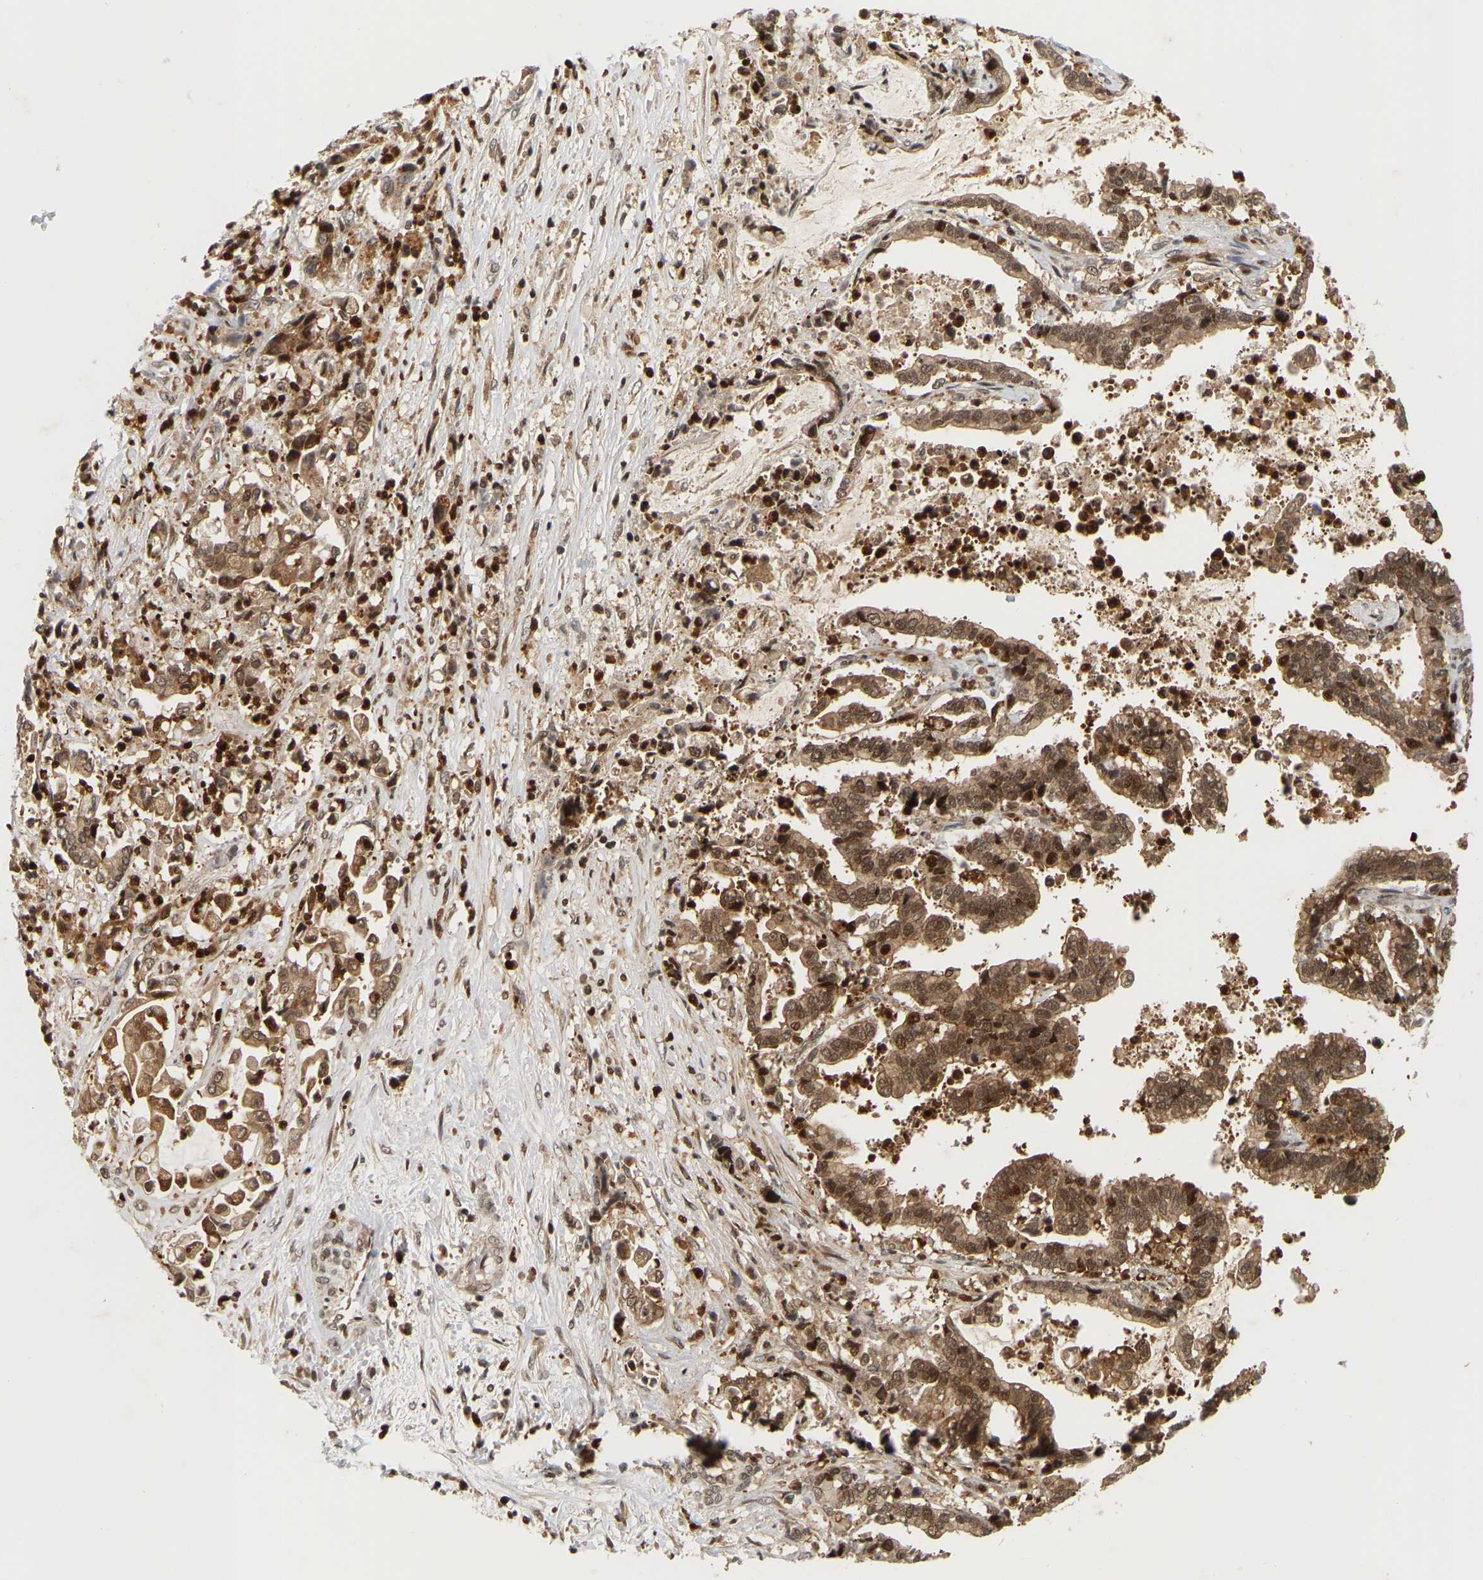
{"staining": {"intensity": "moderate", "quantity": ">75%", "location": "cytoplasmic/membranous"}, "tissue": "liver cancer", "cell_type": "Tumor cells", "image_type": "cancer", "snomed": [{"axis": "morphology", "description": "Cholangiocarcinoma"}, {"axis": "topography", "description": "Liver"}], "caption": "Liver cancer tissue exhibits moderate cytoplasmic/membranous expression in about >75% of tumor cells, visualized by immunohistochemistry.", "gene": "NFE2L2", "patient": {"sex": "male", "age": 57}}